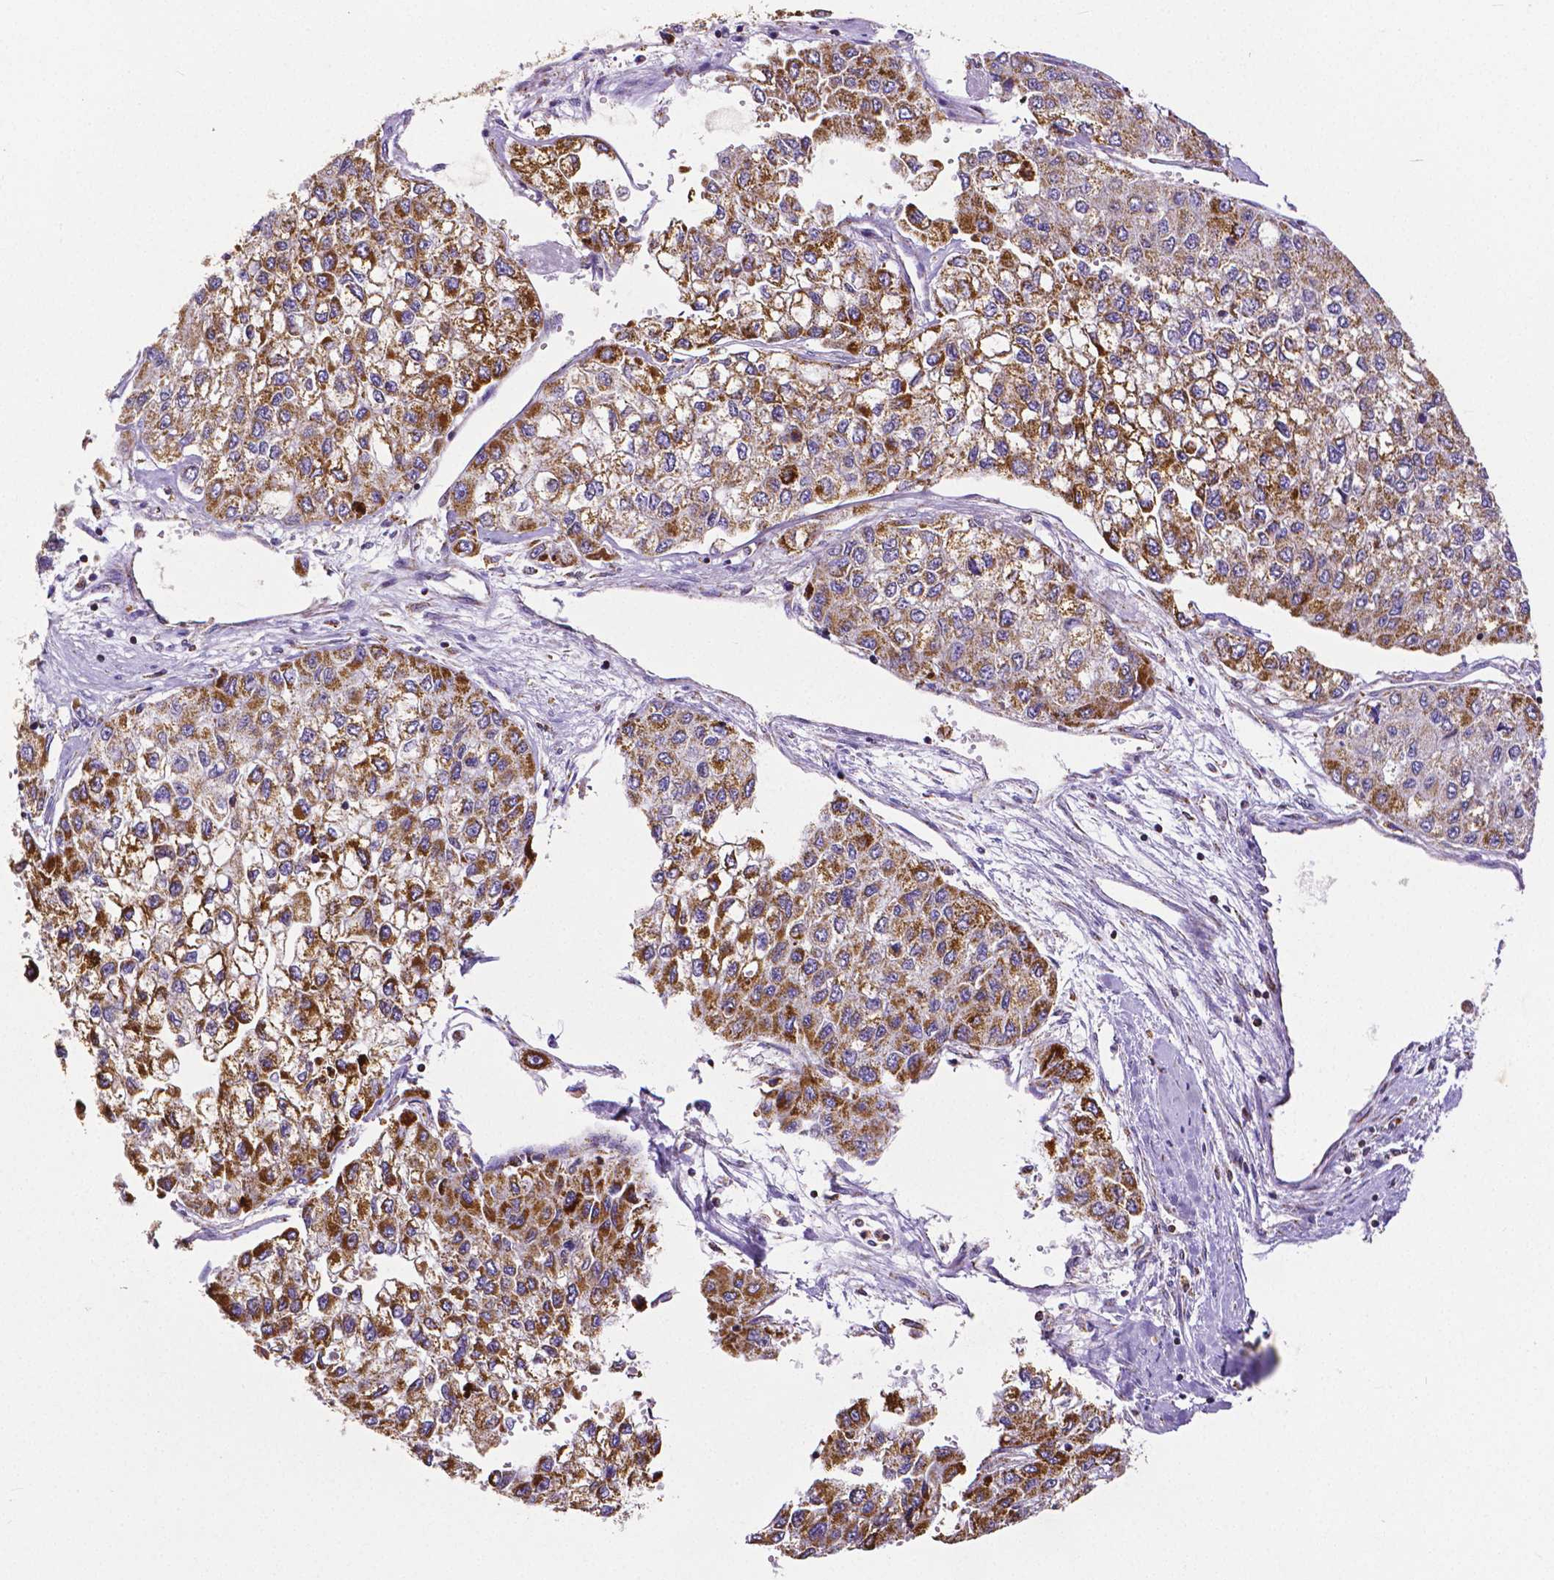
{"staining": {"intensity": "moderate", "quantity": ">75%", "location": "cytoplasmic/membranous"}, "tissue": "liver cancer", "cell_type": "Tumor cells", "image_type": "cancer", "snomed": [{"axis": "morphology", "description": "Carcinoma, Hepatocellular, NOS"}, {"axis": "topography", "description": "Liver"}], "caption": "Protein expression analysis of human liver hepatocellular carcinoma reveals moderate cytoplasmic/membranous positivity in approximately >75% of tumor cells. (Brightfield microscopy of DAB IHC at high magnification).", "gene": "MACC1", "patient": {"sex": "female", "age": 66}}